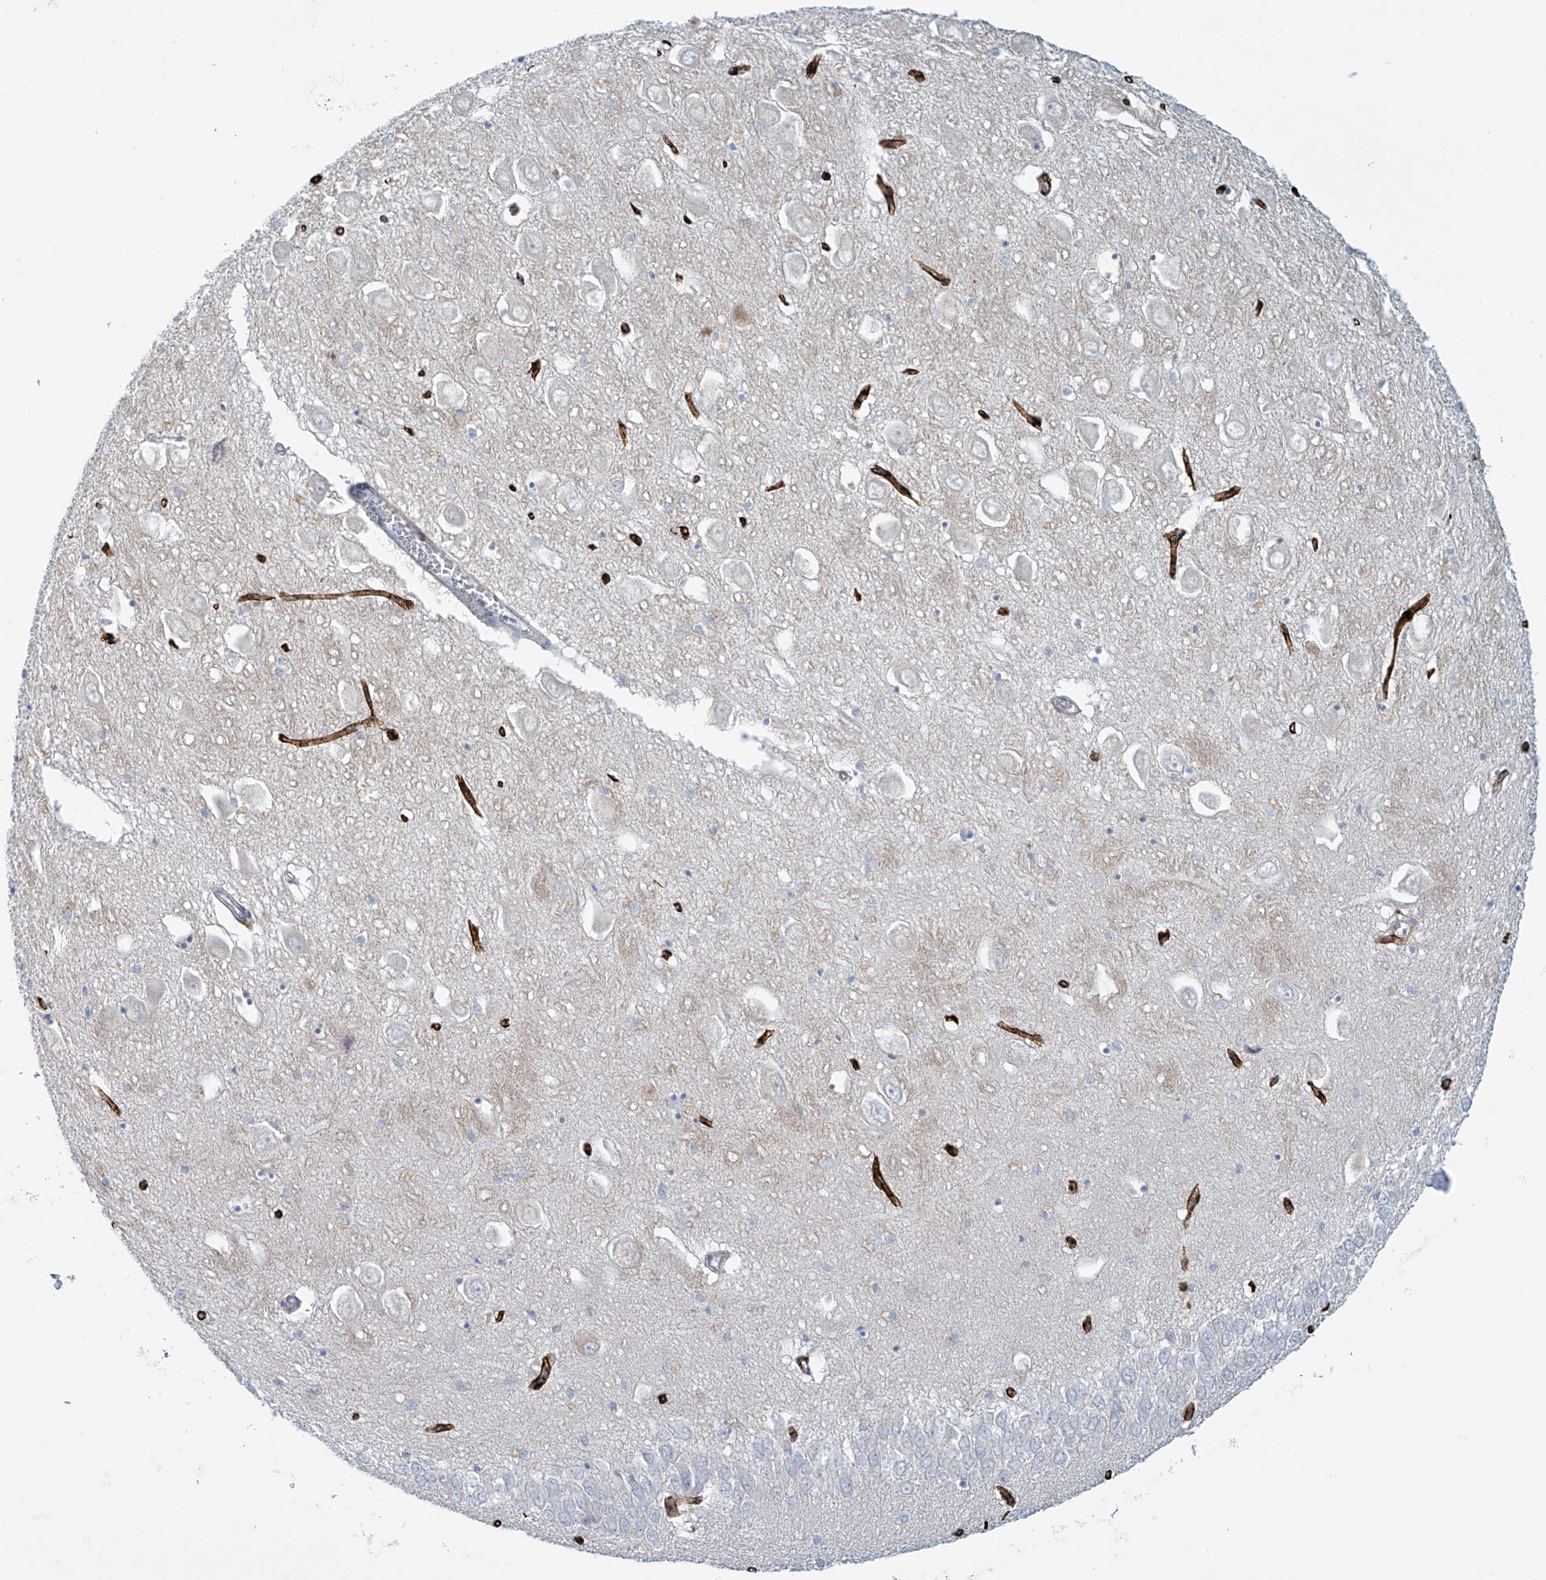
{"staining": {"intensity": "negative", "quantity": "none", "location": "none"}, "tissue": "hippocampus", "cell_type": "Glial cells", "image_type": "normal", "snomed": [{"axis": "morphology", "description": "Normal tissue, NOS"}, {"axis": "topography", "description": "Hippocampus"}], "caption": "Immunohistochemical staining of unremarkable human hippocampus reveals no significant positivity in glial cells. (DAB (3,3'-diaminobenzidine) IHC visualized using brightfield microscopy, high magnification).", "gene": "SLC6A12", "patient": {"sex": "female", "age": 64}}